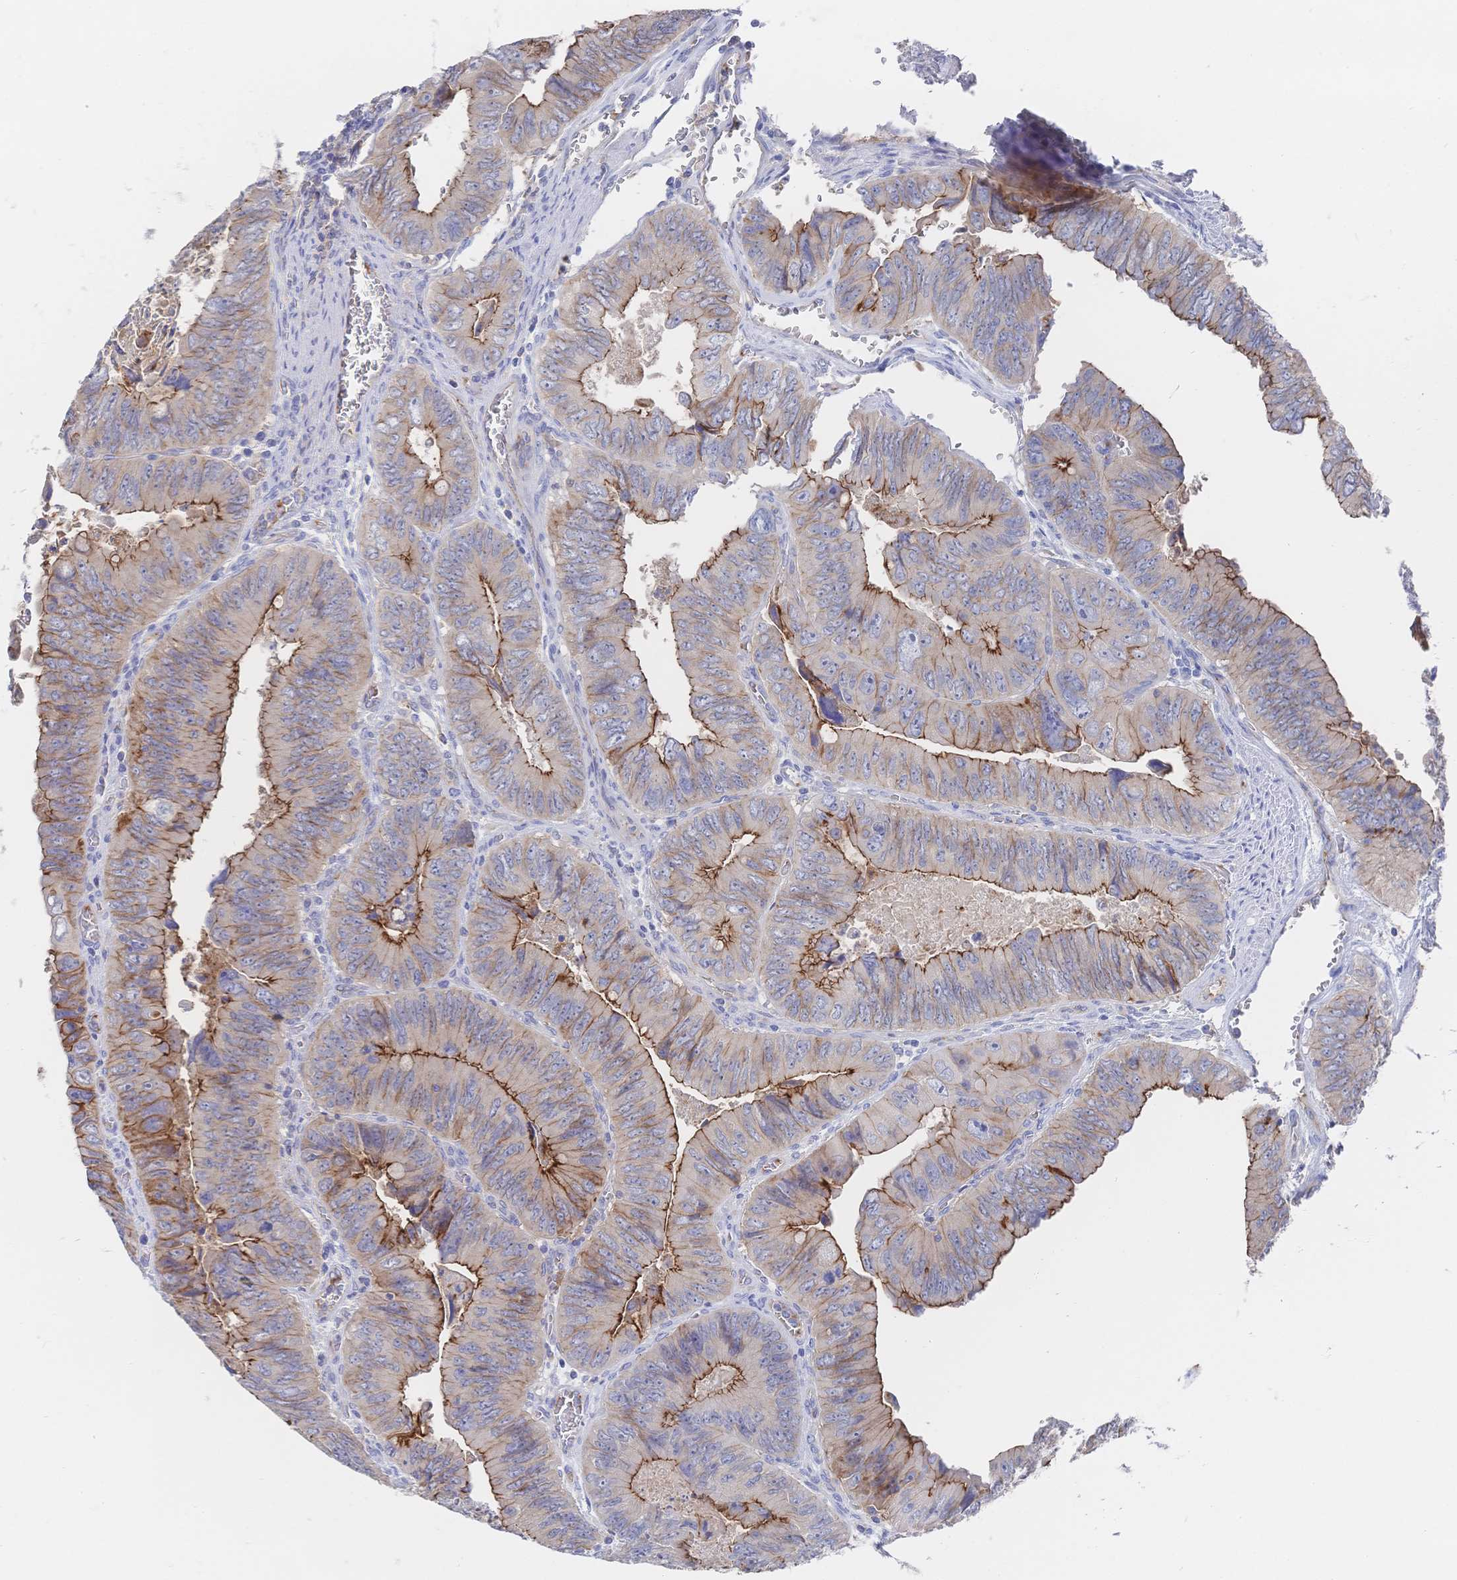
{"staining": {"intensity": "moderate", "quantity": "25%-75%", "location": "cytoplasmic/membranous"}, "tissue": "colorectal cancer", "cell_type": "Tumor cells", "image_type": "cancer", "snomed": [{"axis": "morphology", "description": "Adenocarcinoma, NOS"}, {"axis": "topography", "description": "Colon"}], "caption": "The histopathology image demonstrates staining of adenocarcinoma (colorectal), revealing moderate cytoplasmic/membranous protein expression (brown color) within tumor cells.", "gene": "F11R", "patient": {"sex": "female", "age": 84}}